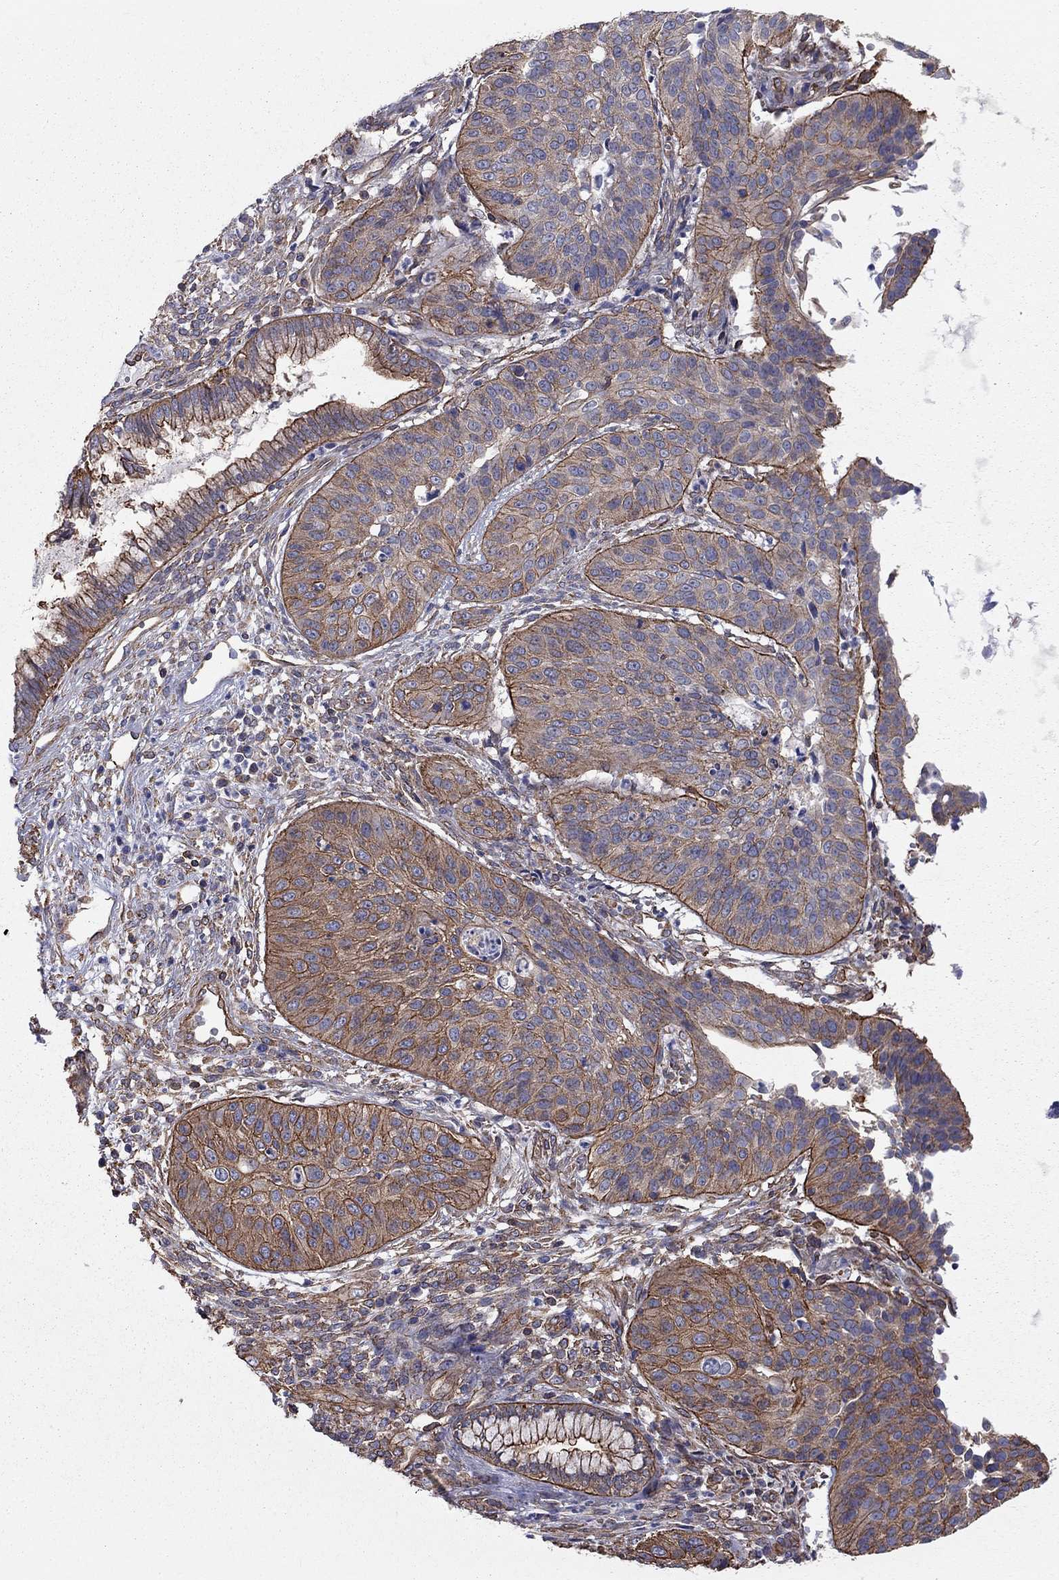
{"staining": {"intensity": "strong", "quantity": "25%-75%", "location": "cytoplasmic/membranous"}, "tissue": "cervical cancer", "cell_type": "Tumor cells", "image_type": "cancer", "snomed": [{"axis": "morphology", "description": "Normal tissue, NOS"}, {"axis": "morphology", "description": "Squamous cell carcinoma, NOS"}, {"axis": "topography", "description": "Cervix"}], "caption": "Protein staining demonstrates strong cytoplasmic/membranous staining in about 25%-75% of tumor cells in cervical squamous cell carcinoma. (DAB IHC, brown staining for protein, blue staining for nuclei).", "gene": "BICDL2", "patient": {"sex": "female", "age": 39}}